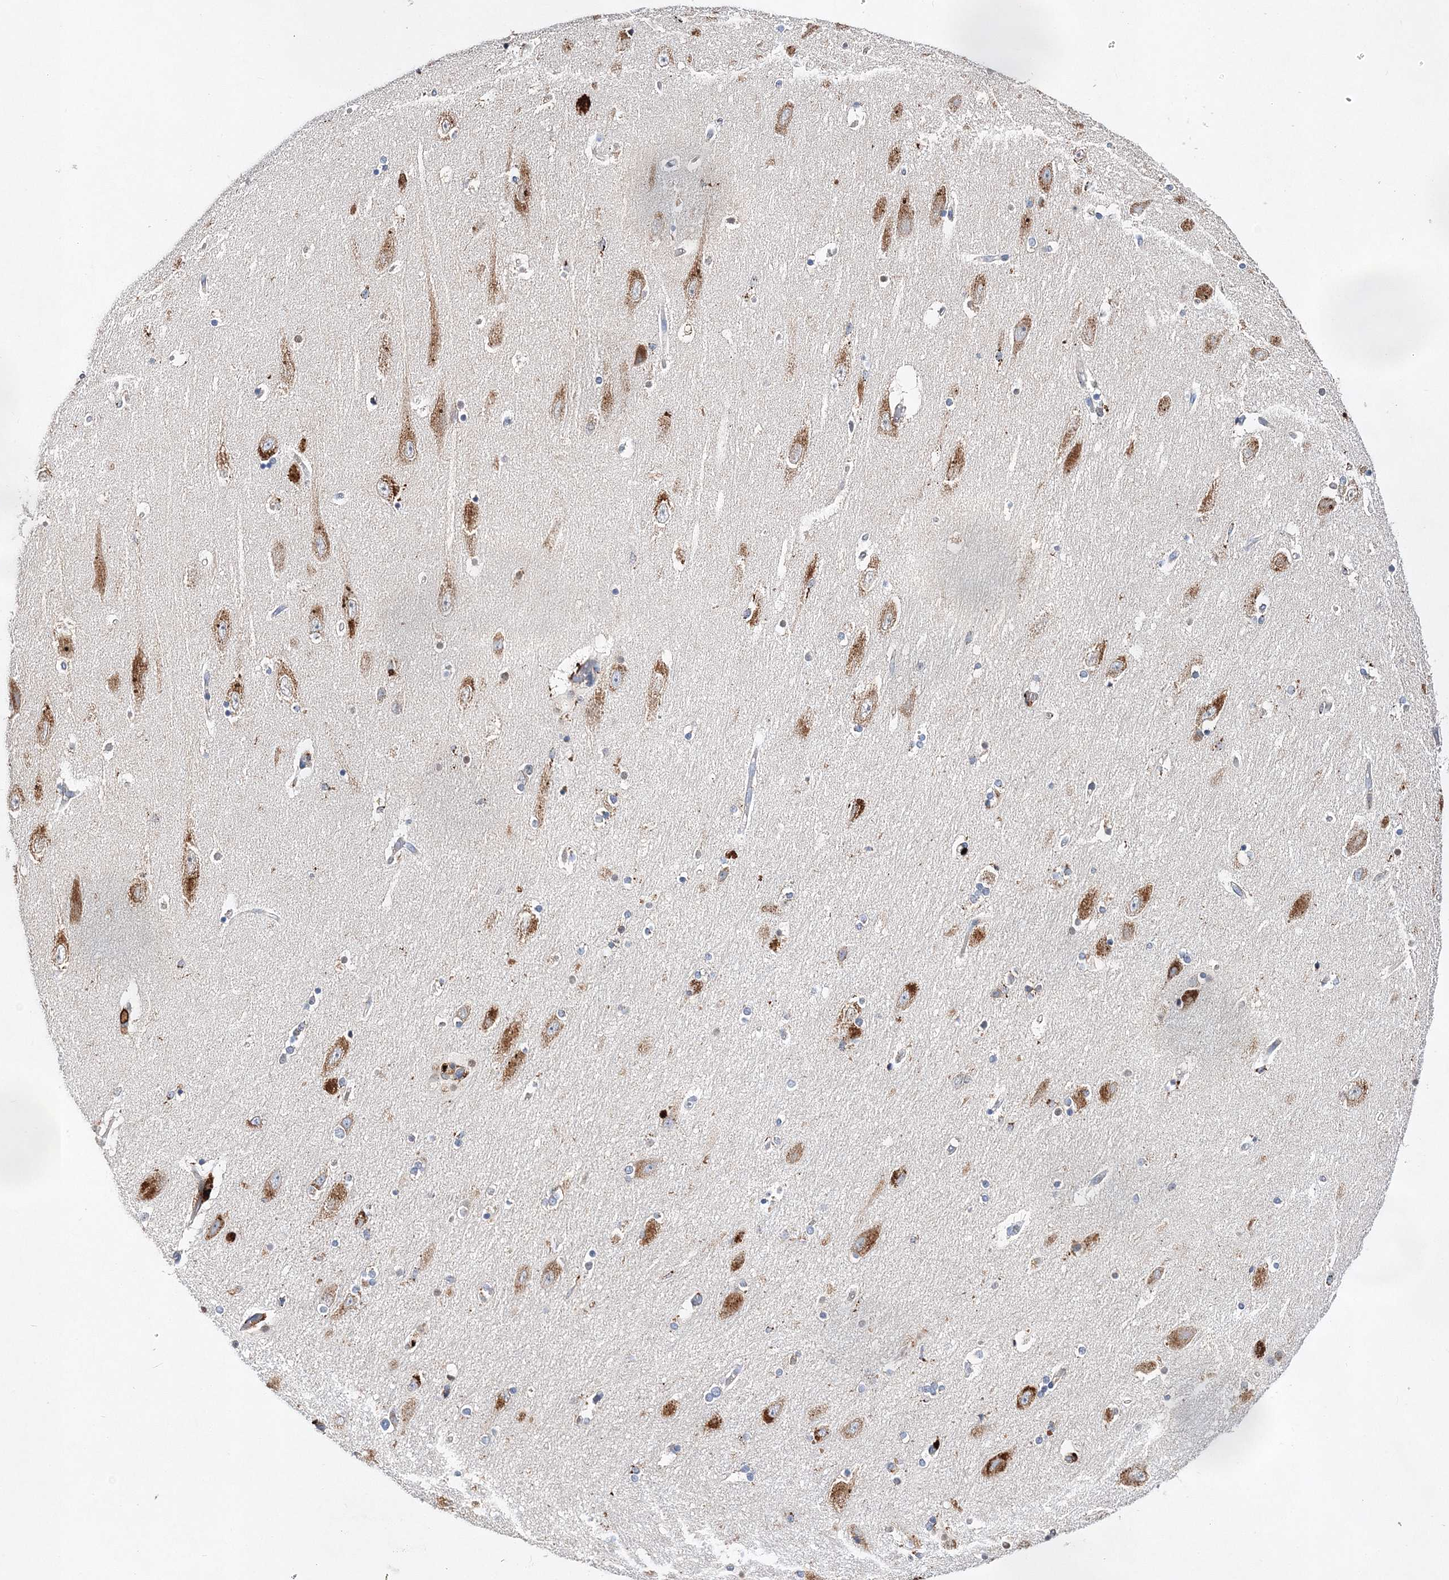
{"staining": {"intensity": "moderate", "quantity": "25%-75%", "location": "cytoplasmic/membranous"}, "tissue": "hippocampus", "cell_type": "Glial cells", "image_type": "normal", "snomed": [{"axis": "morphology", "description": "Normal tissue, NOS"}, {"axis": "topography", "description": "Hippocampus"}], "caption": "Immunohistochemical staining of unremarkable hippocampus reveals 25%-75% levels of moderate cytoplasmic/membranous protein staining in about 25%-75% of glial cells.", "gene": "C3orf38", "patient": {"sex": "female", "age": 54}}